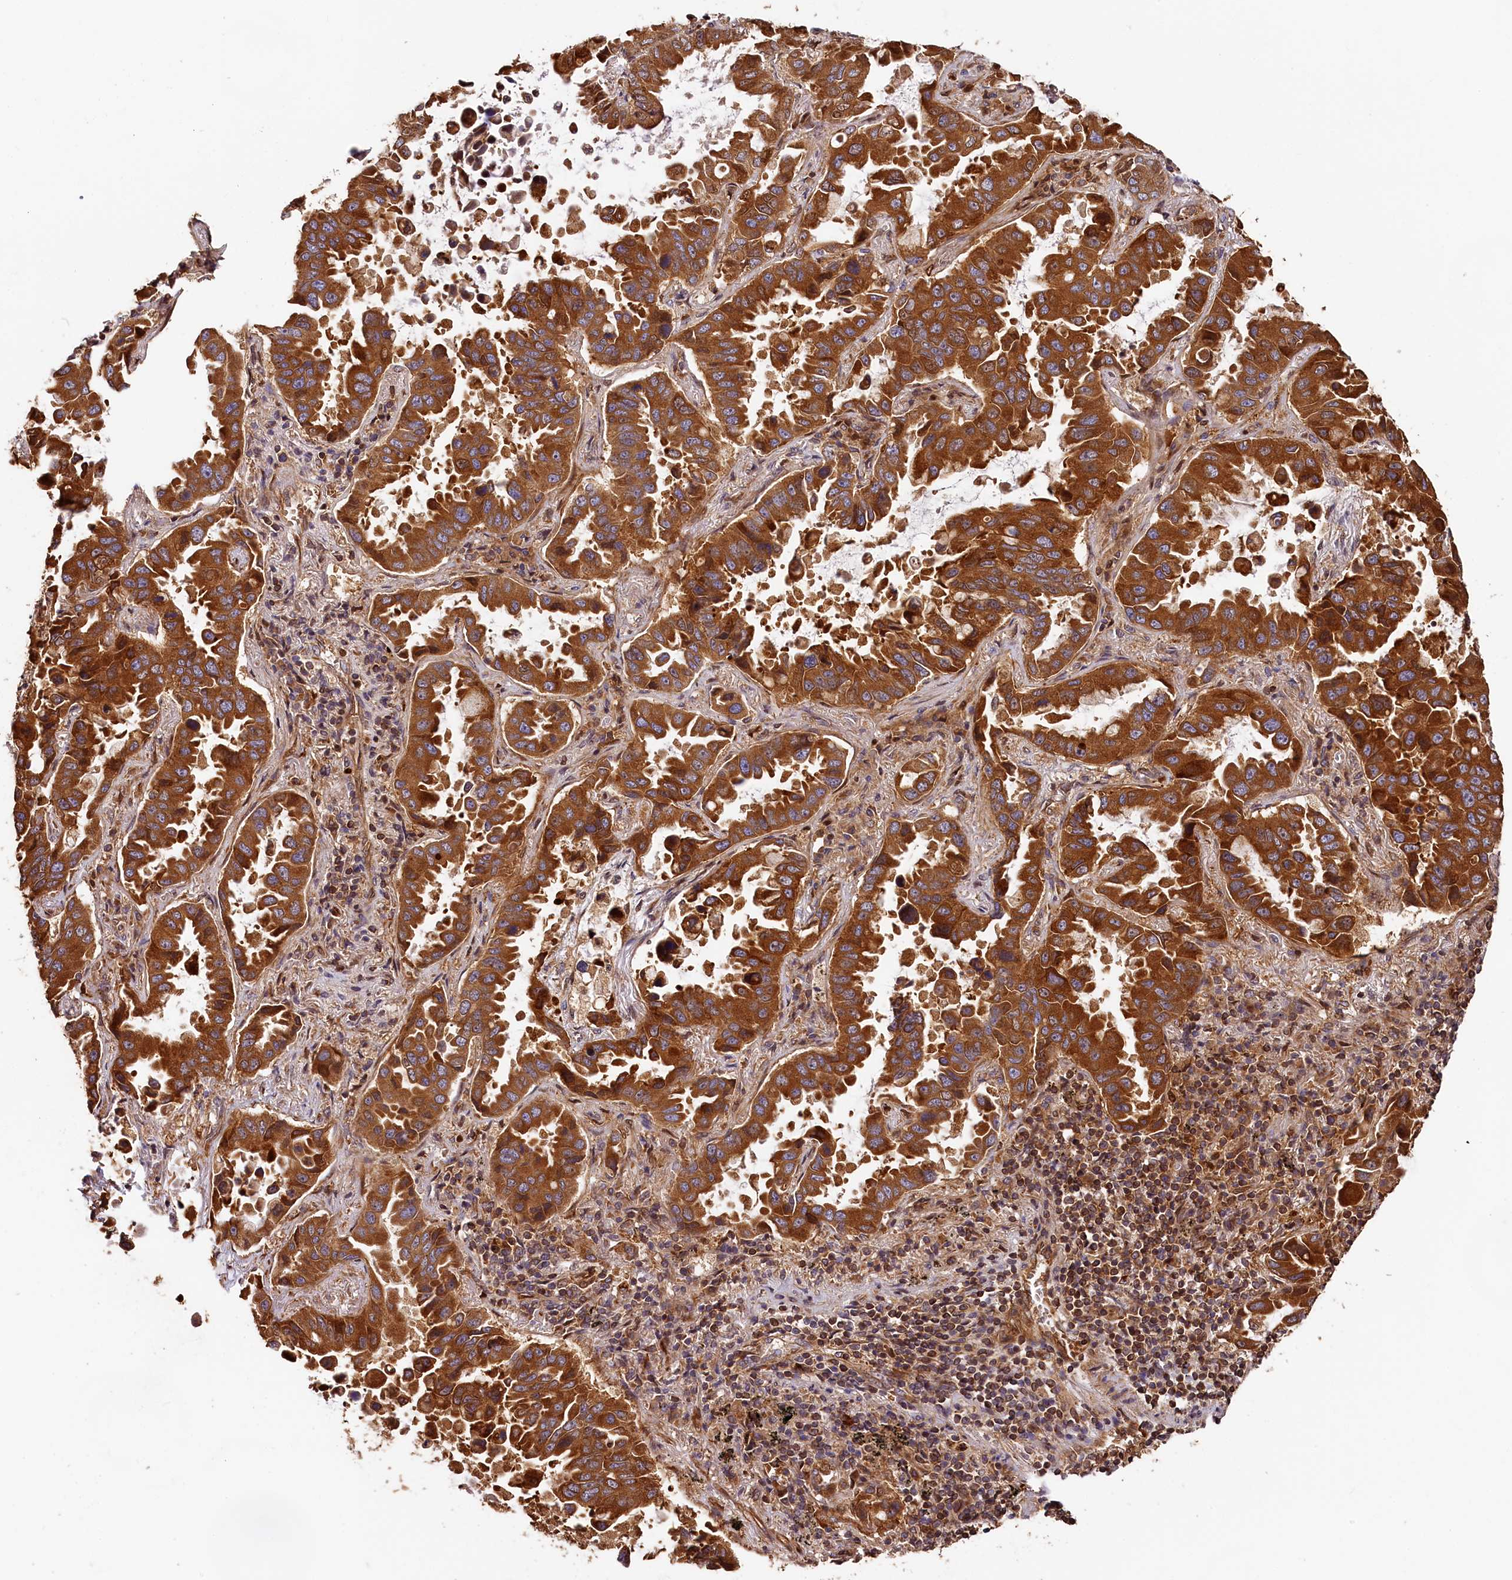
{"staining": {"intensity": "strong", "quantity": ">75%", "location": "cytoplasmic/membranous"}, "tissue": "lung cancer", "cell_type": "Tumor cells", "image_type": "cancer", "snomed": [{"axis": "morphology", "description": "Adenocarcinoma, NOS"}, {"axis": "topography", "description": "Lung"}], "caption": "Lung cancer (adenocarcinoma) tissue displays strong cytoplasmic/membranous positivity in about >75% of tumor cells, visualized by immunohistochemistry.", "gene": "HMOX2", "patient": {"sex": "male", "age": 64}}